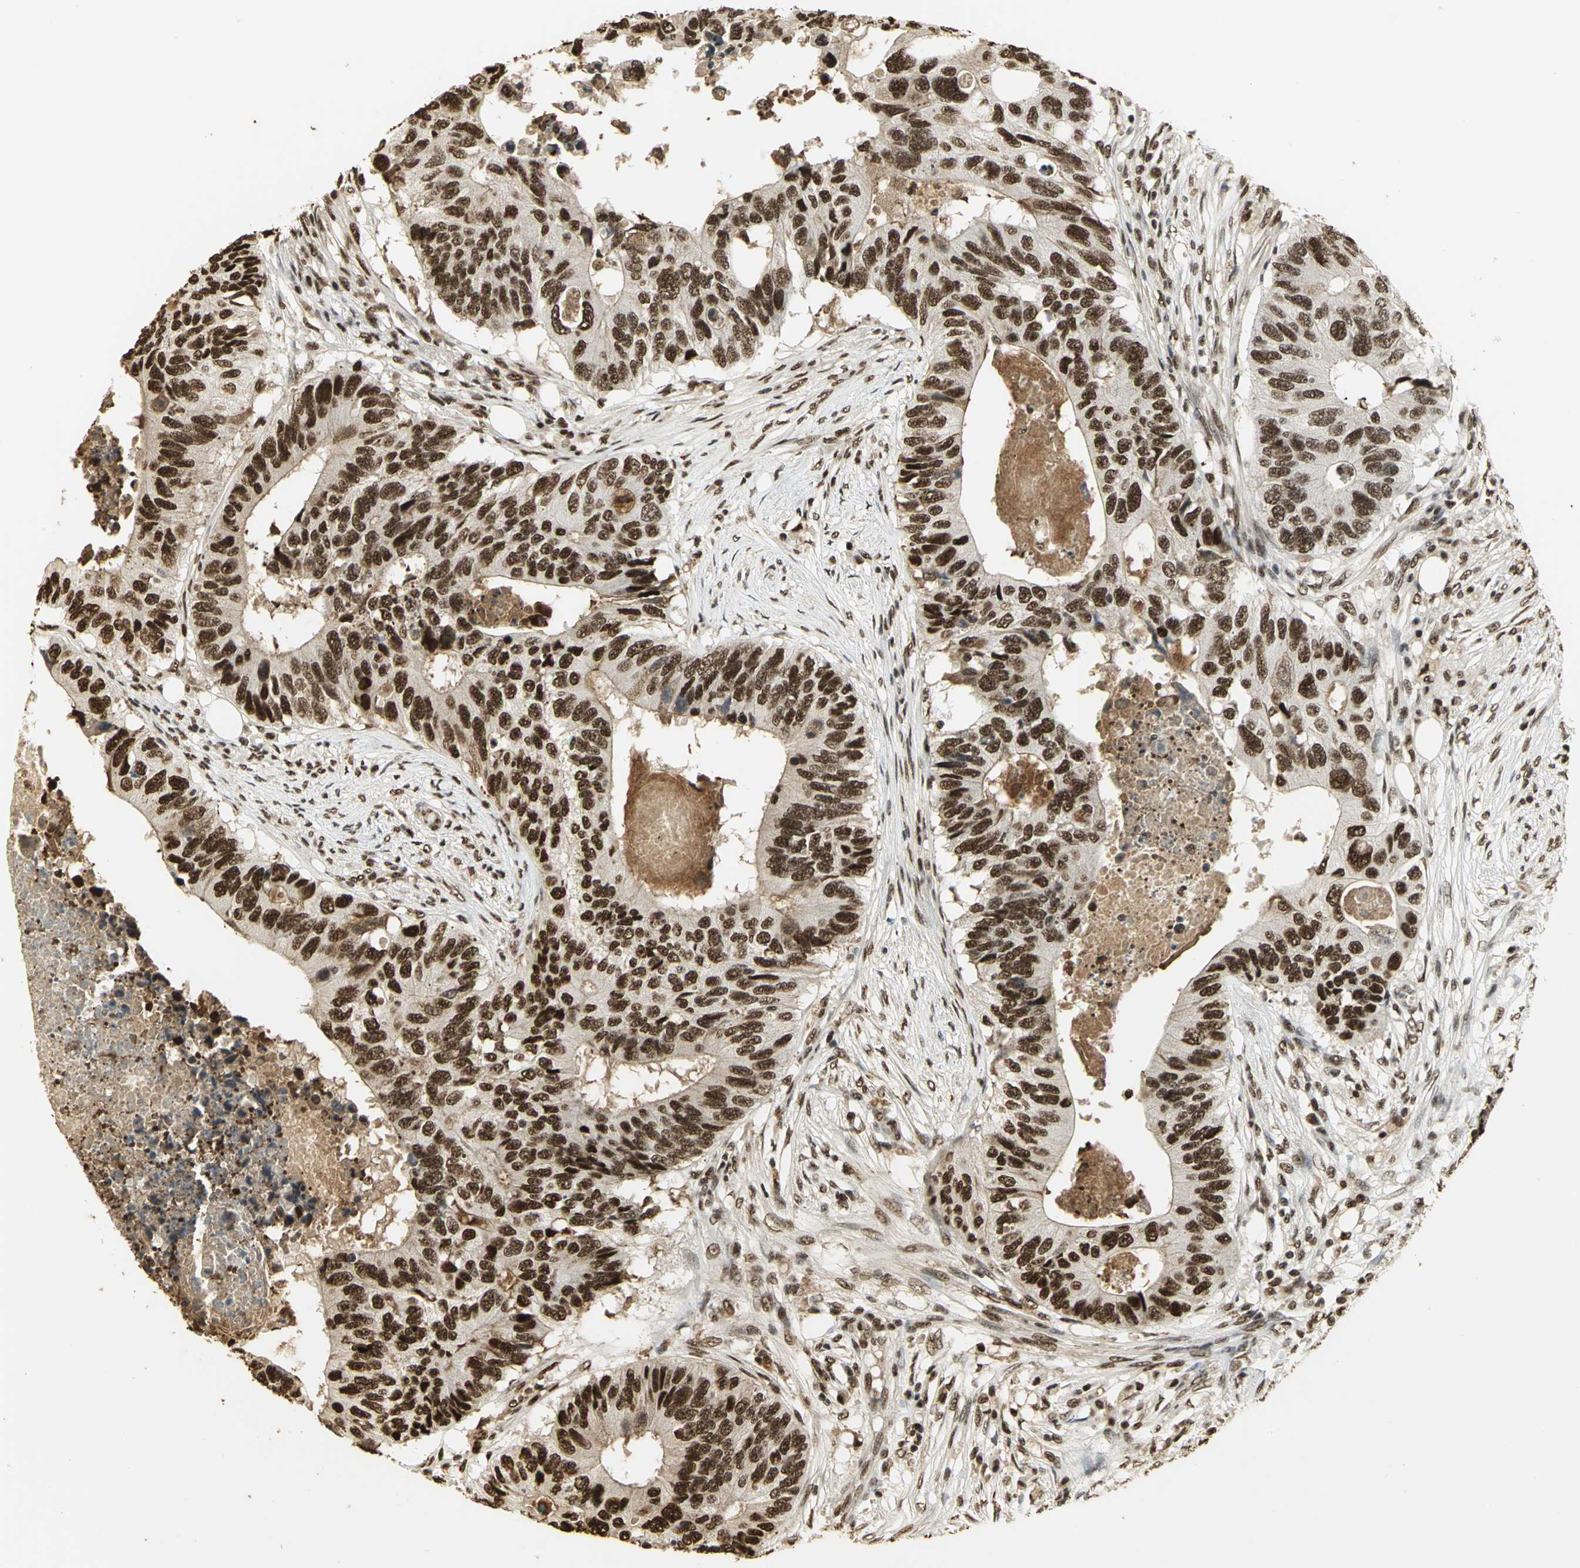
{"staining": {"intensity": "strong", "quantity": ">75%", "location": "nuclear"}, "tissue": "colorectal cancer", "cell_type": "Tumor cells", "image_type": "cancer", "snomed": [{"axis": "morphology", "description": "Adenocarcinoma, NOS"}, {"axis": "topography", "description": "Colon"}], "caption": "IHC image of neoplastic tissue: human colorectal adenocarcinoma stained using immunohistochemistry exhibits high levels of strong protein expression localized specifically in the nuclear of tumor cells, appearing as a nuclear brown color.", "gene": "SET", "patient": {"sex": "male", "age": 71}}